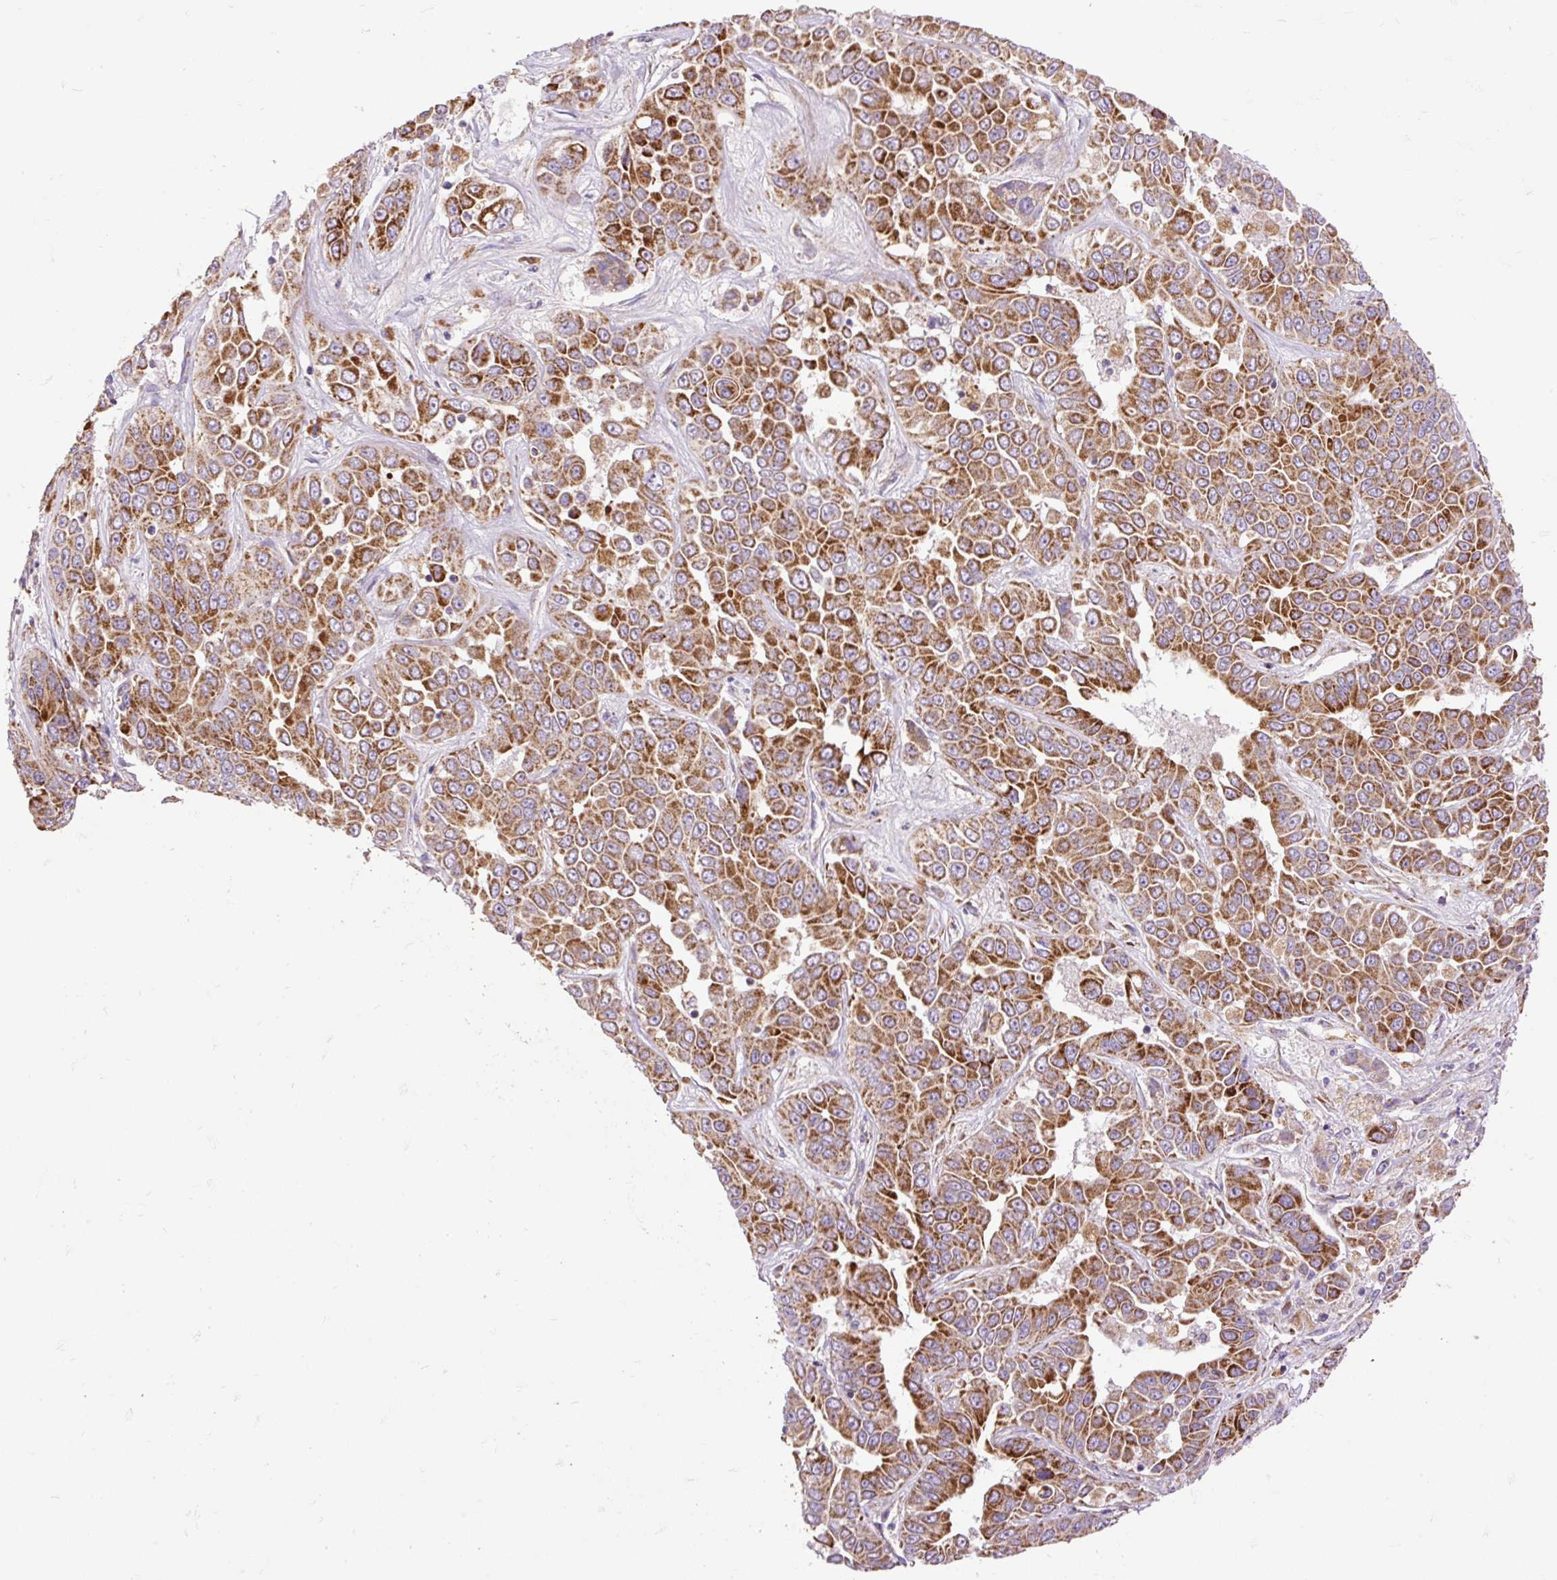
{"staining": {"intensity": "strong", "quantity": ">75%", "location": "cytoplasmic/membranous"}, "tissue": "liver cancer", "cell_type": "Tumor cells", "image_type": "cancer", "snomed": [{"axis": "morphology", "description": "Cholangiocarcinoma"}, {"axis": "topography", "description": "Liver"}], "caption": "A high-resolution photomicrograph shows immunohistochemistry (IHC) staining of cholangiocarcinoma (liver), which reveals strong cytoplasmic/membranous staining in about >75% of tumor cells.", "gene": "TOMM40", "patient": {"sex": "female", "age": 52}}